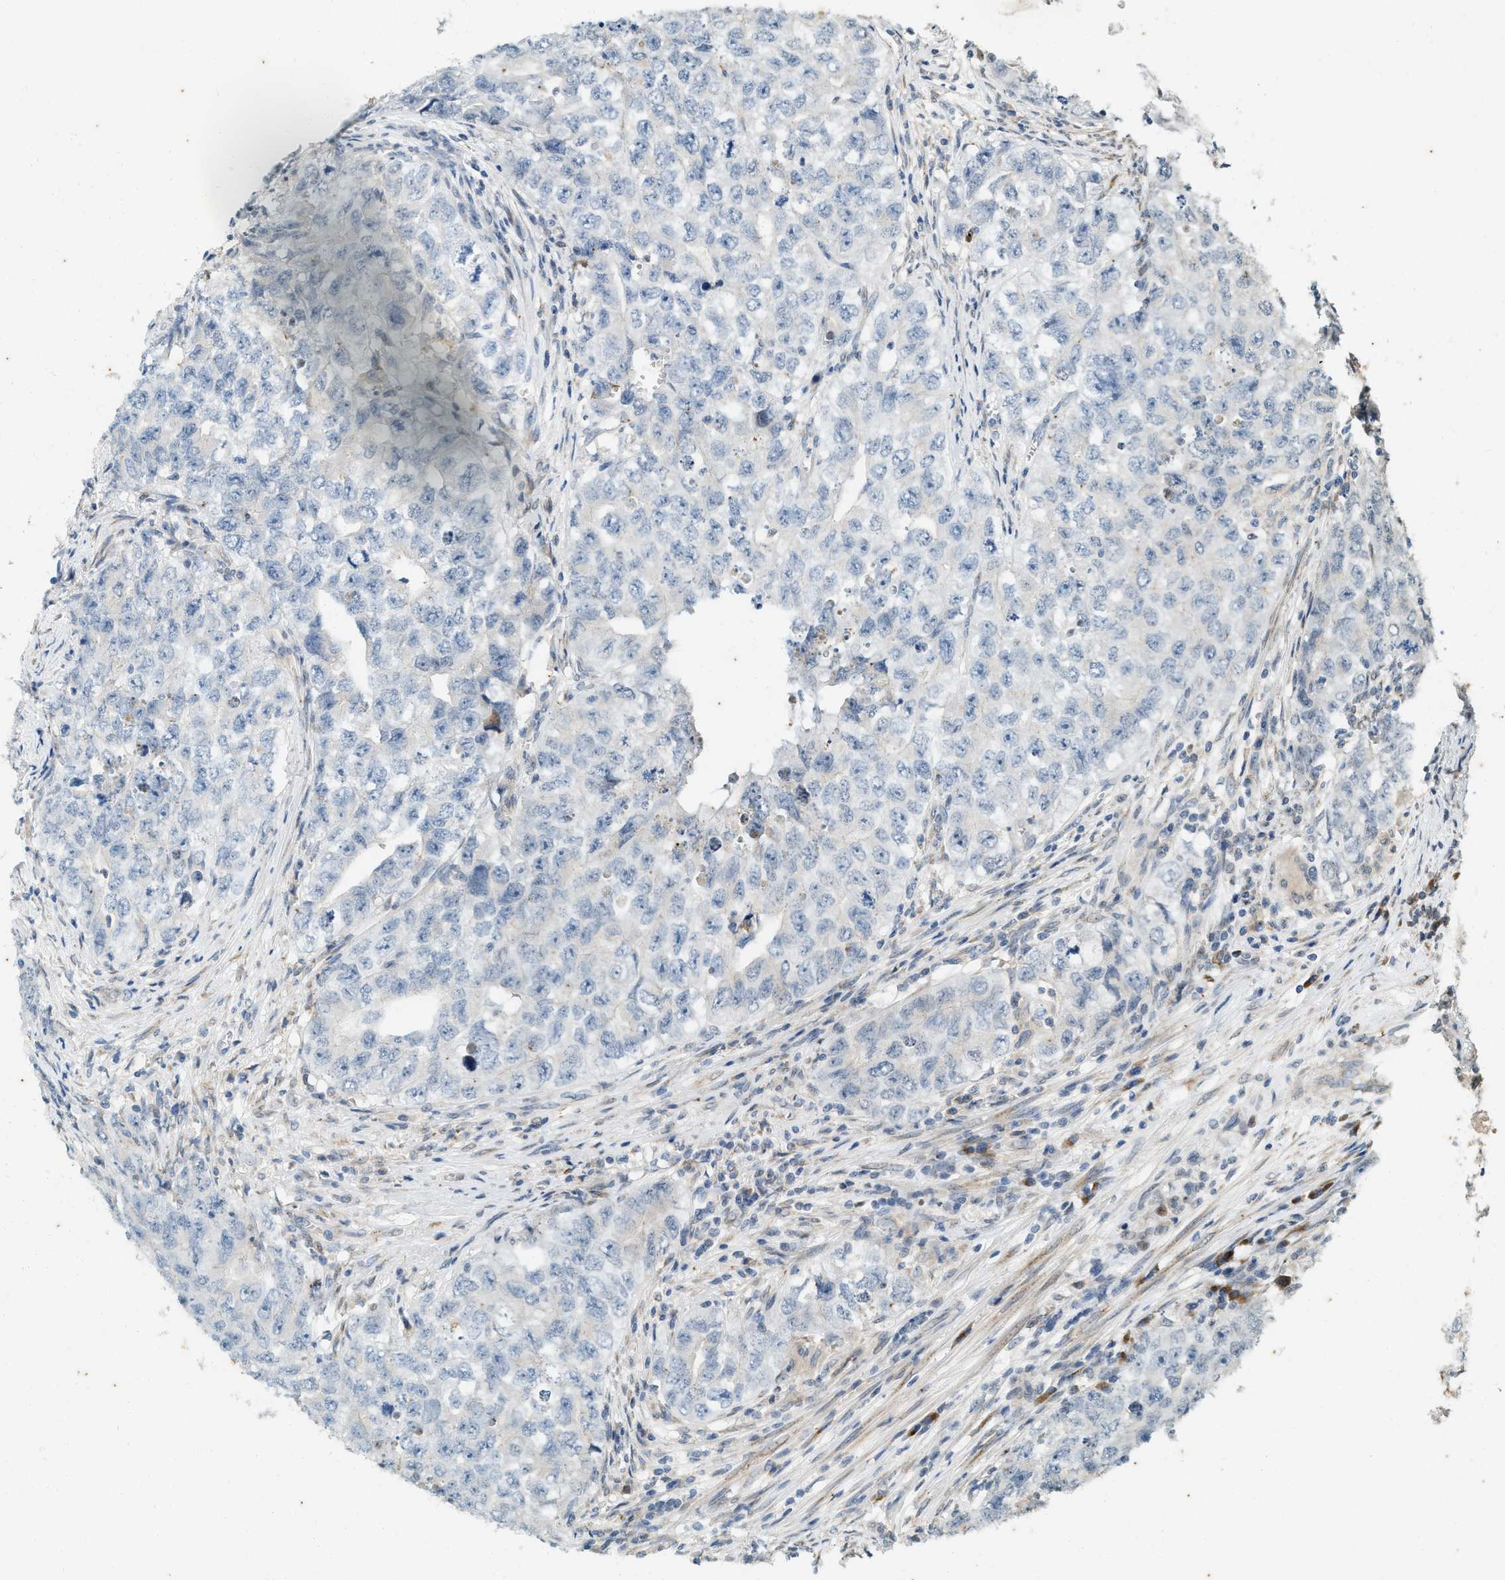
{"staining": {"intensity": "negative", "quantity": "none", "location": "none"}, "tissue": "testis cancer", "cell_type": "Tumor cells", "image_type": "cancer", "snomed": [{"axis": "morphology", "description": "Seminoma, NOS"}, {"axis": "morphology", "description": "Carcinoma, Embryonal, NOS"}, {"axis": "topography", "description": "Testis"}], "caption": "The IHC histopathology image has no significant expression in tumor cells of testis embryonal carcinoma tissue.", "gene": "CHPF2", "patient": {"sex": "male", "age": 43}}